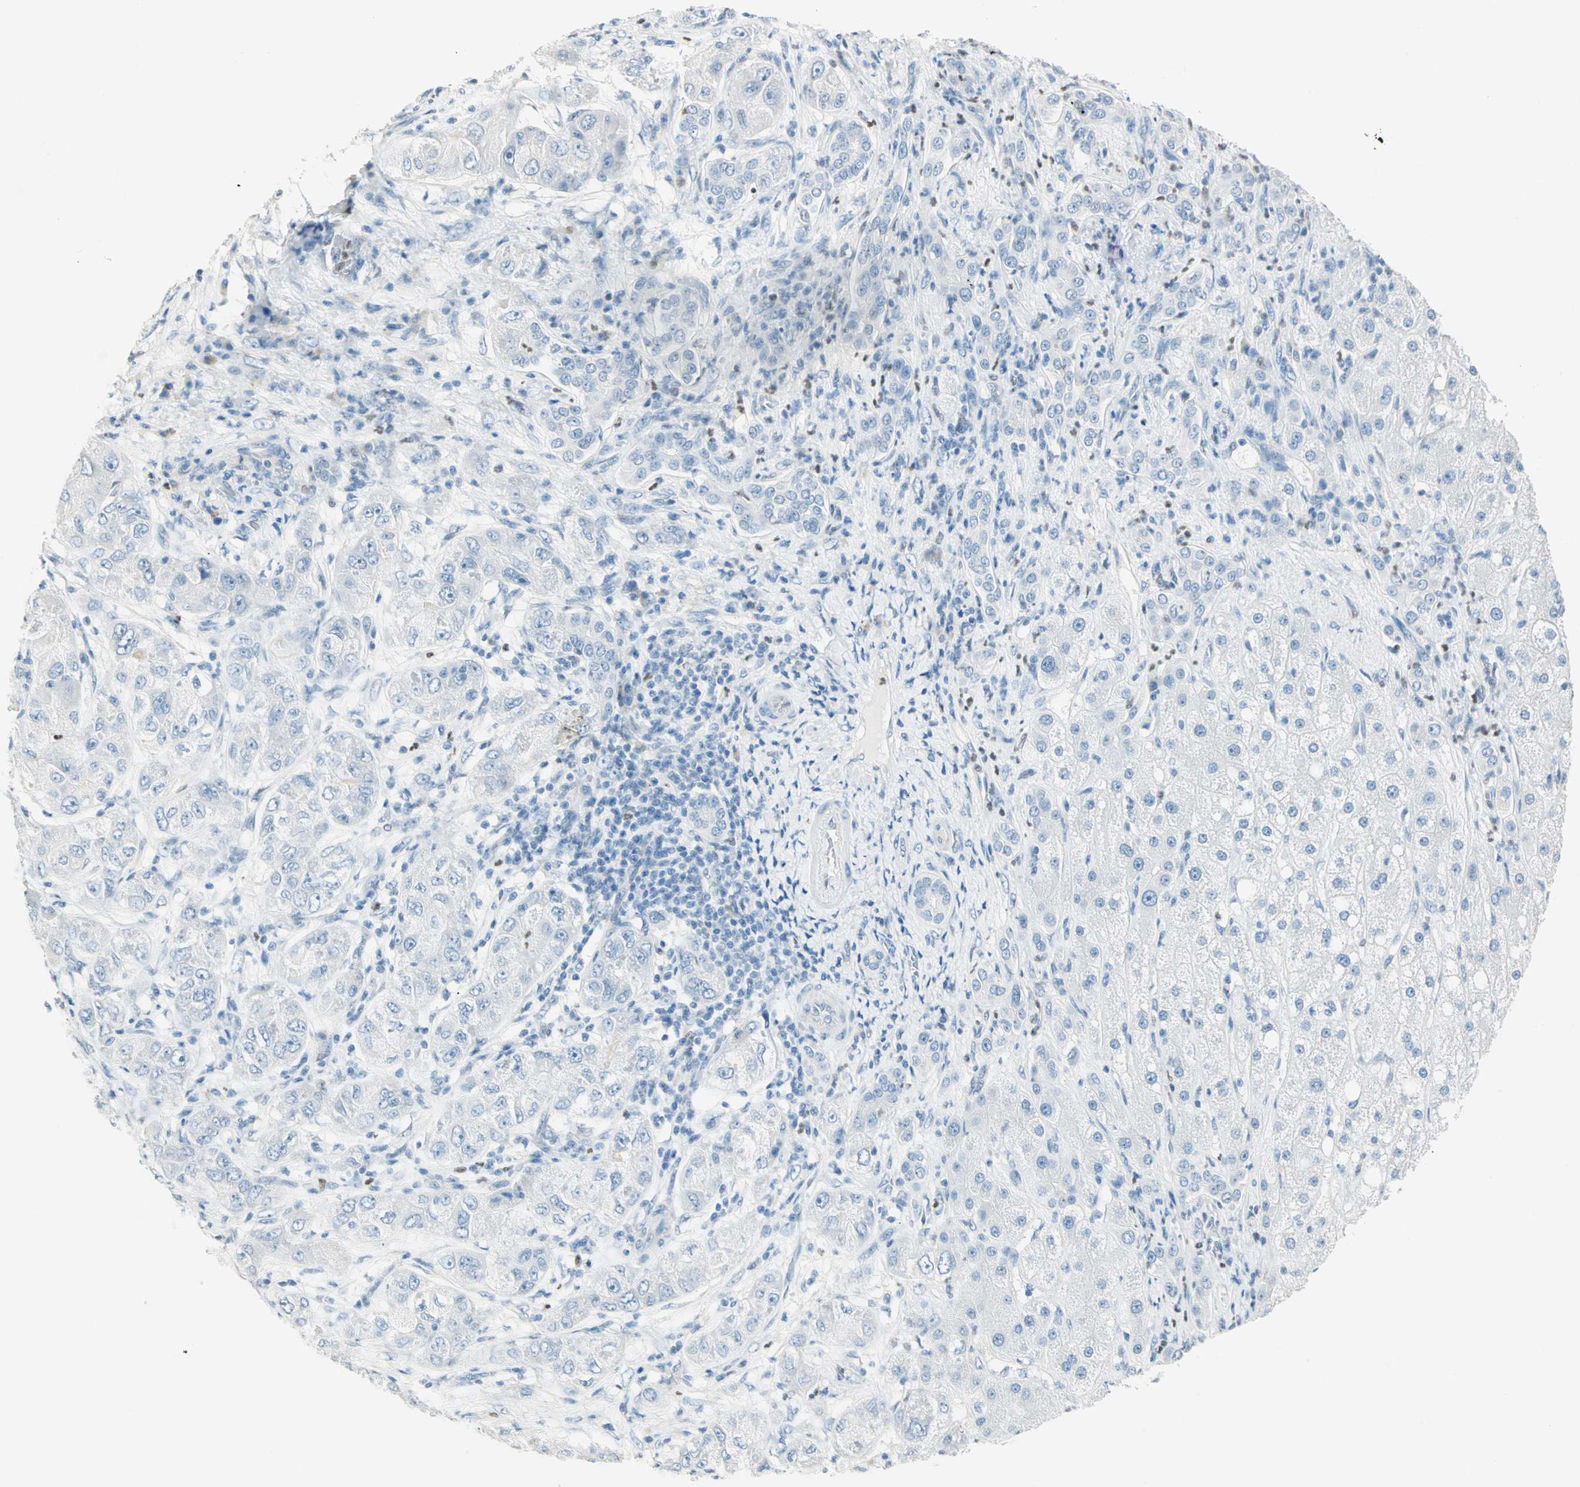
{"staining": {"intensity": "negative", "quantity": "none", "location": "none"}, "tissue": "liver cancer", "cell_type": "Tumor cells", "image_type": "cancer", "snomed": [{"axis": "morphology", "description": "Carcinoma, Hepatocellular, NOS"}, {"axis": "topography", "description": "Liver"}], "caption": "DAB (3,3'-diaminobenzidine) immunohistochemical staining of human liver cancer (hepatocellular carcinoma) displays no significant positivity in tumor cells. The staining was performed using DAB (3,3'-diaminobenzidine) to visualize the protein expression in brown, while the nuclei were stained in blue with hematoxylin (Magnification: 20x).", "gene": "MLLT10", "patient": {"sex": "male", "age": 80}}